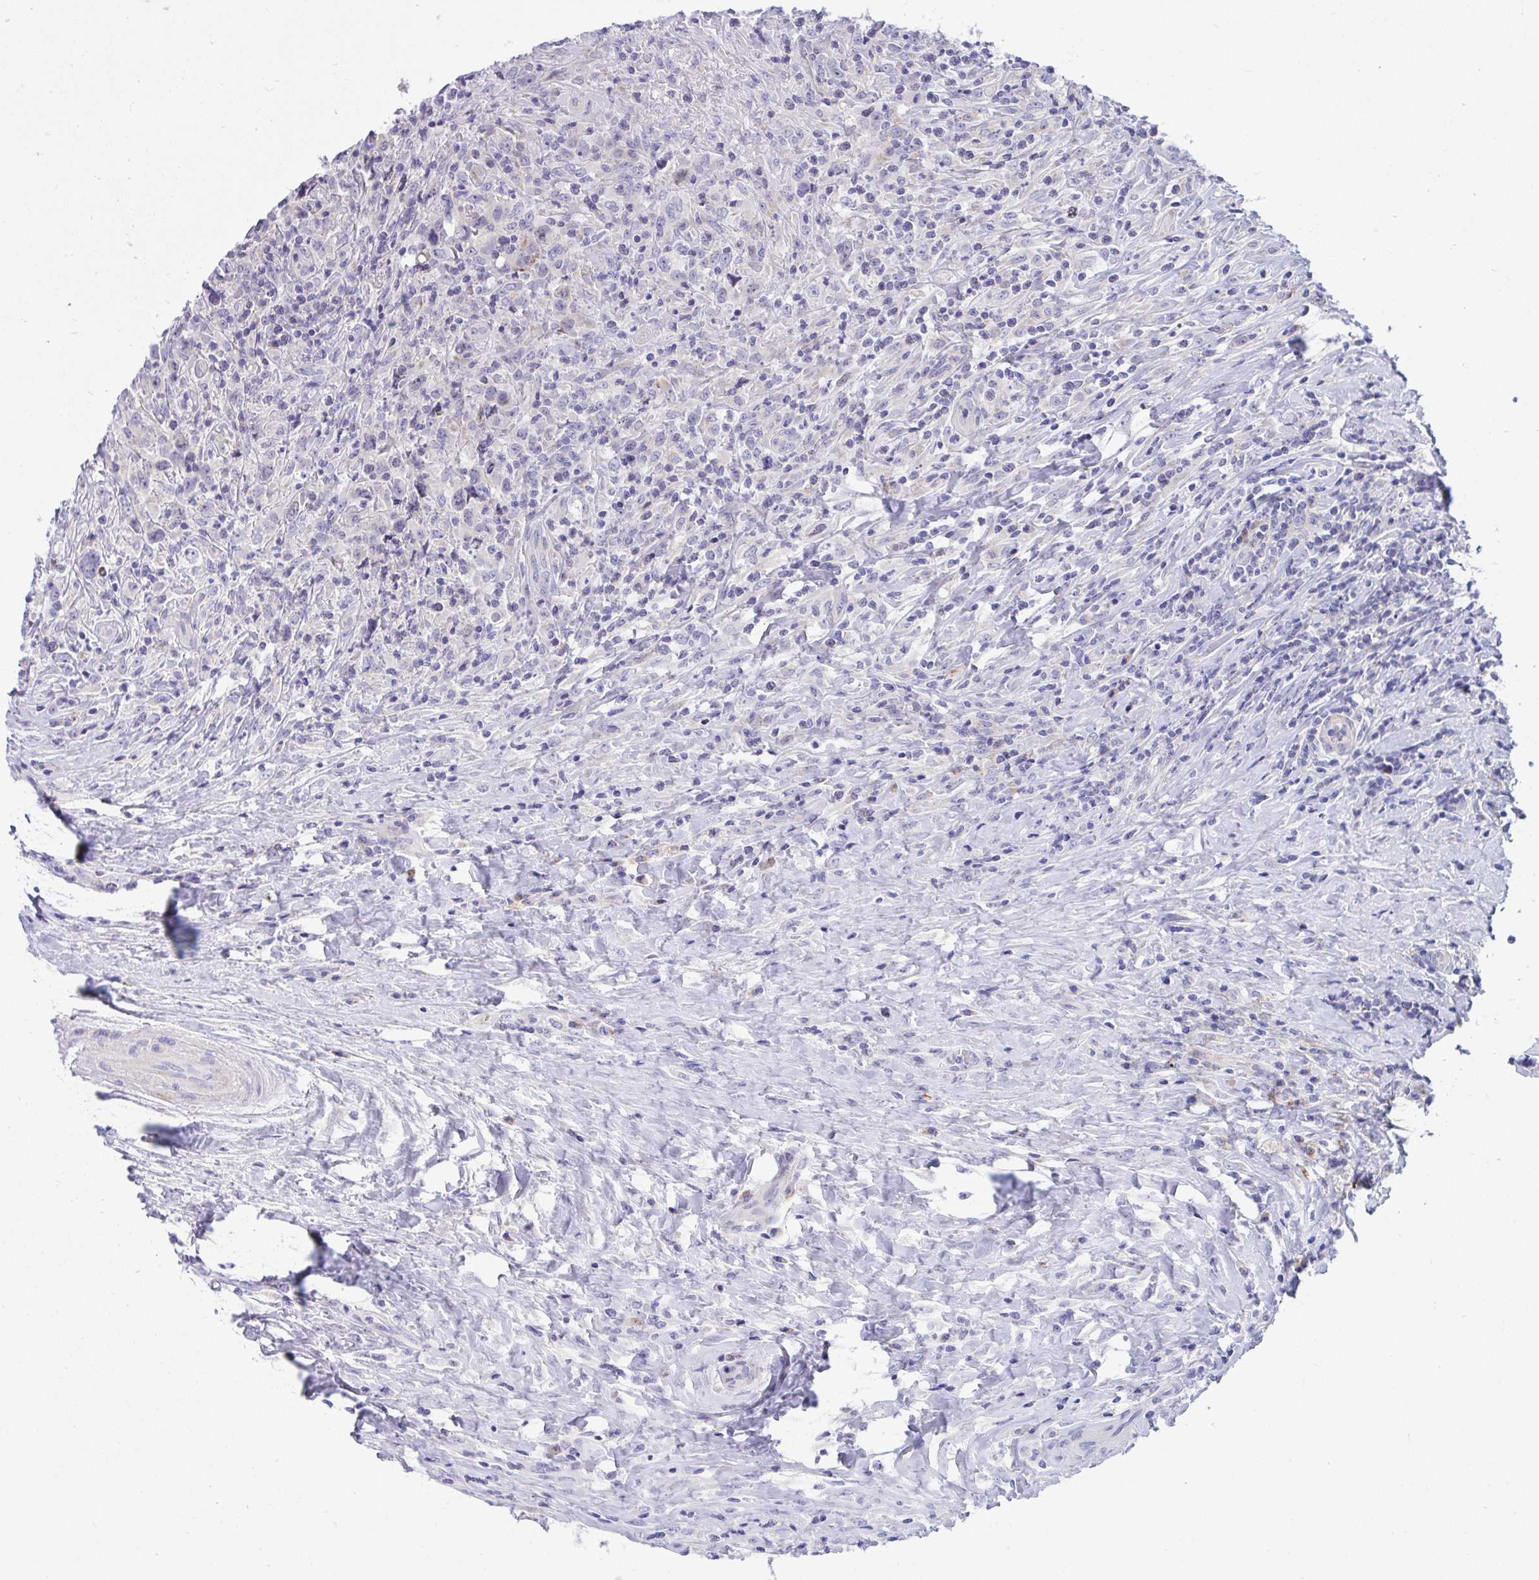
{"staining": {"intensity": "negative", "quantity": "none", "location": "none"}, "tissue": "lymphoma", "cell_type": "Tumor cells", "image_type": "cancer", "snomed": [{"axis": "morphology", "description": "Hodgkin's disease, NOS"}, {"axis": "topography", "description": "Lymph node"}], "caption": "A histopathology image of lymphoma stained for a protein displays no brown staining in tumor cells. (DAB IHC with hematoxylin counter stain).", "gene": "DTX3", "patient": {"sex": "female", "age": 18}}